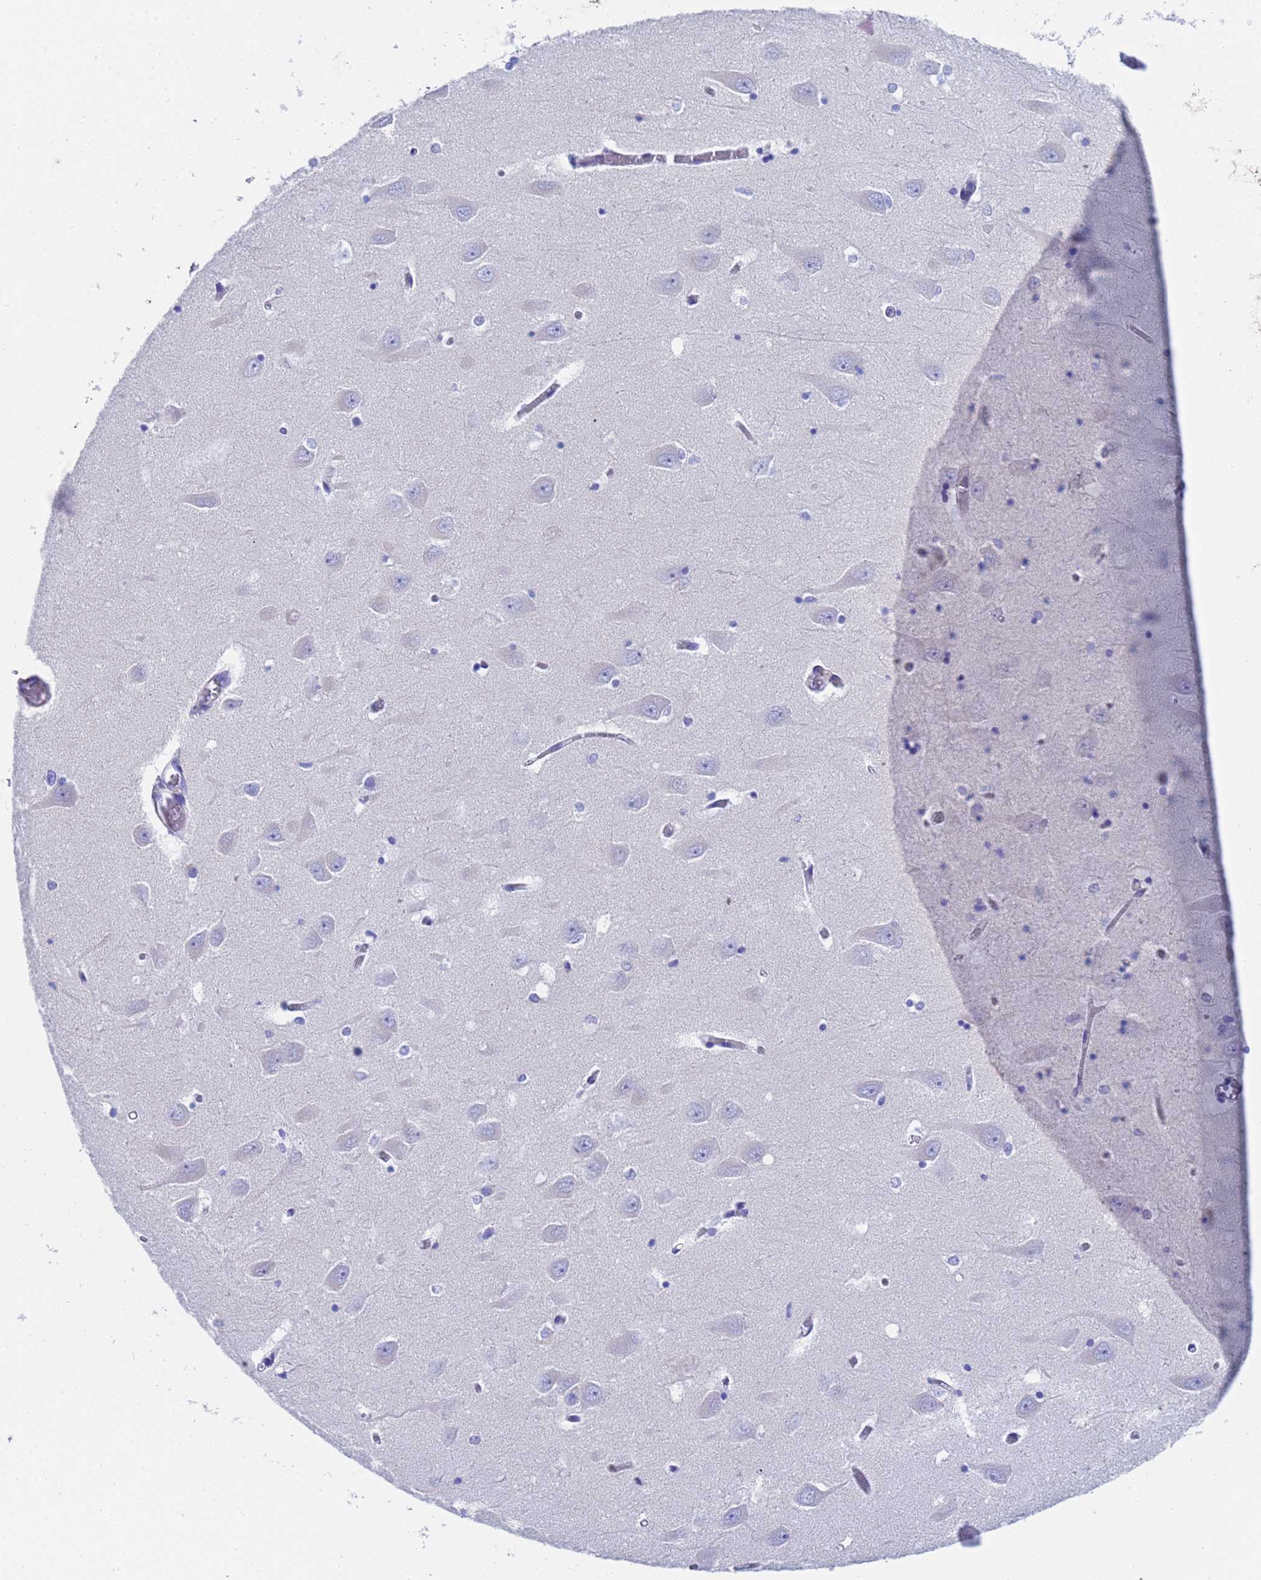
{"staining": {"intensity": "negative", "quantity": "none", "location": "none"}, "tissue": "hippocampus", "cell_type": "Glial cells", "image_type": "normal", "snomed": [{"axis": "morphology", "description": "Normal tissue, NOS"}, {"axis": "topography", "description": "Hippocampus"}], "caption": "Hippocampus stained for a protein using IHC shows no expression glial cells.", "gene": "CST1", "patient": {"sex": "male", "age": 70}}